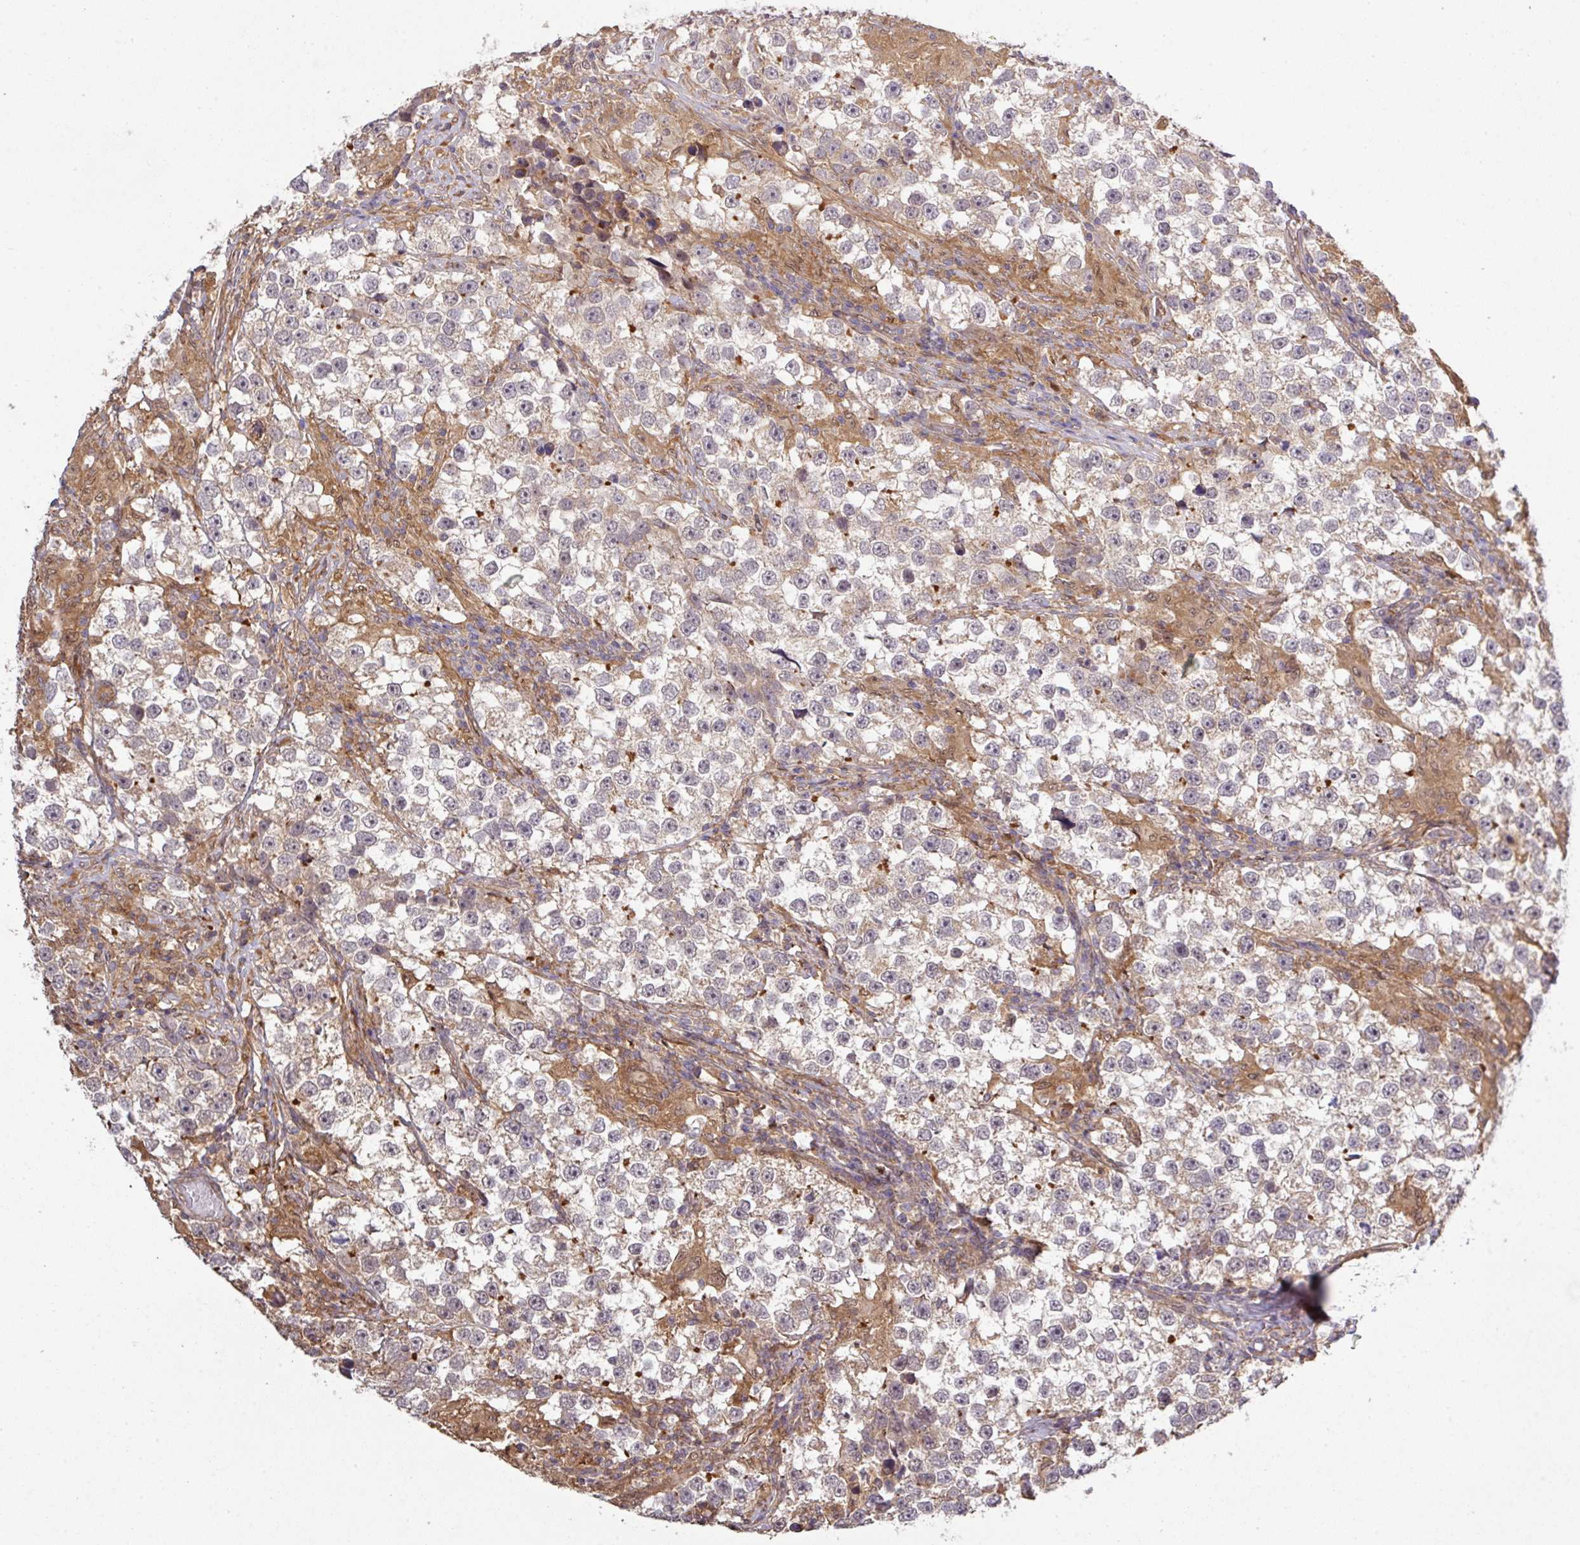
{"staining": {"intensity": "negative", "quantity": "none", "location": "none"}, "tissue": "testis cancer", "cell_type": "Tumor cells", "image_type": "cancer", "snomed": [{"axis": "morphology", "description": "Seminoma, NOS"}, {"axis": "topography", "description": "Testis"}], "caption": "This photomicrograph is of testis seminoma stained with immunohistochemistry to label a protein in brown with the nuclei are counter-stained blue. There is no expression in tumor cells. Nuclei are stained in blue.", "gene": "ARPIN", "patient": {"sex": "male", "age": 46}}